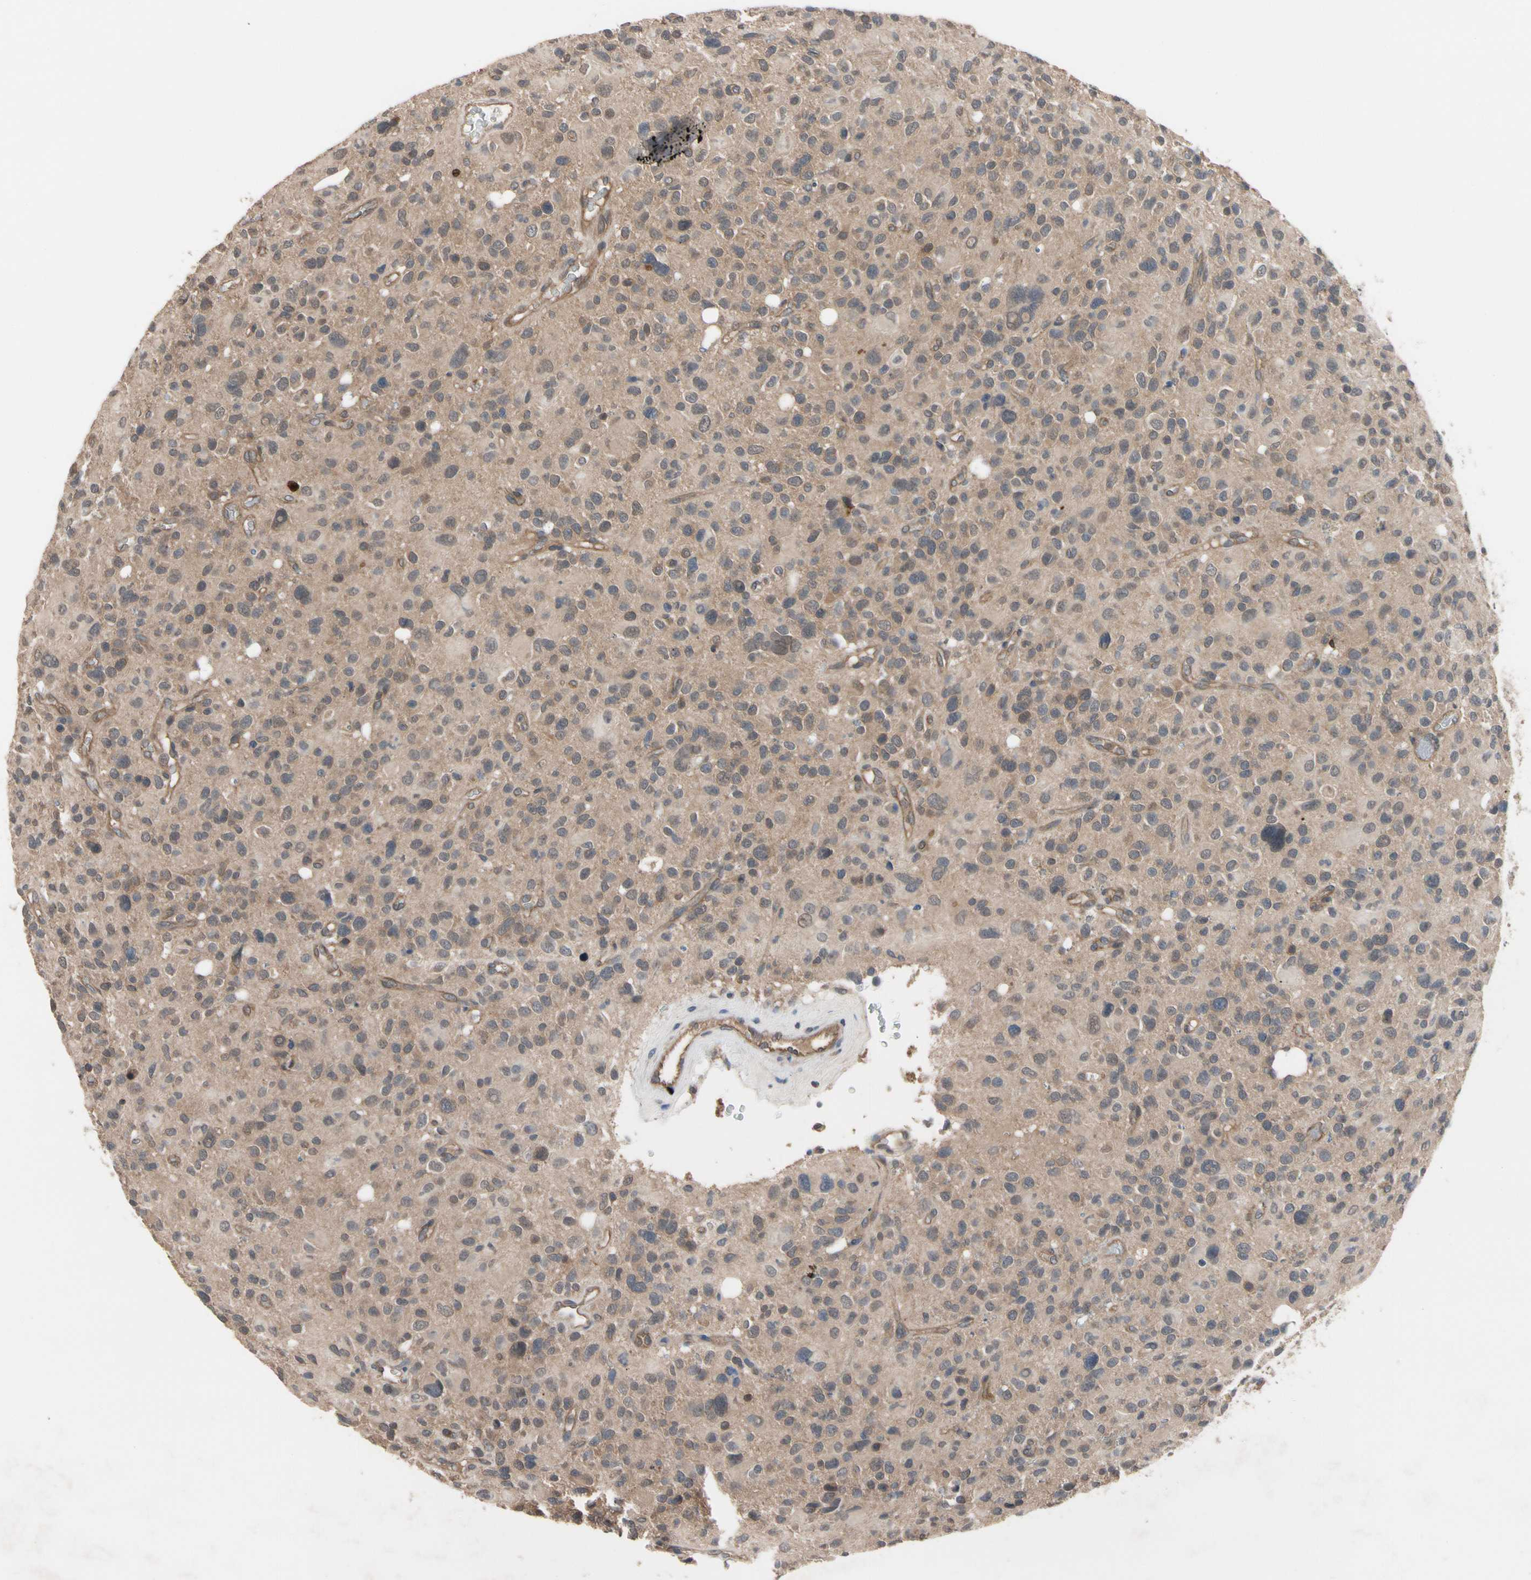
{"staining": {"intensity": "moderate", "quantity": ">75%", "location": "cytoplasmic/membranous"}, "tissue": "glioma", "cell_type": "Tumor cells", "image_type": "cancer", "snomed": [{"axis": "morphology", "description": "Glioma, malignant, High grade"}, {"axis": "topography", "description": "Brain"}], "caption": "An image of malignant high-grade glioma stained for a protein exhibits moderate cytoplasmic/membranous brown staining in tumor cells.", "gene": "DPP8", "patient": {"sex": "male", "age": 48}}